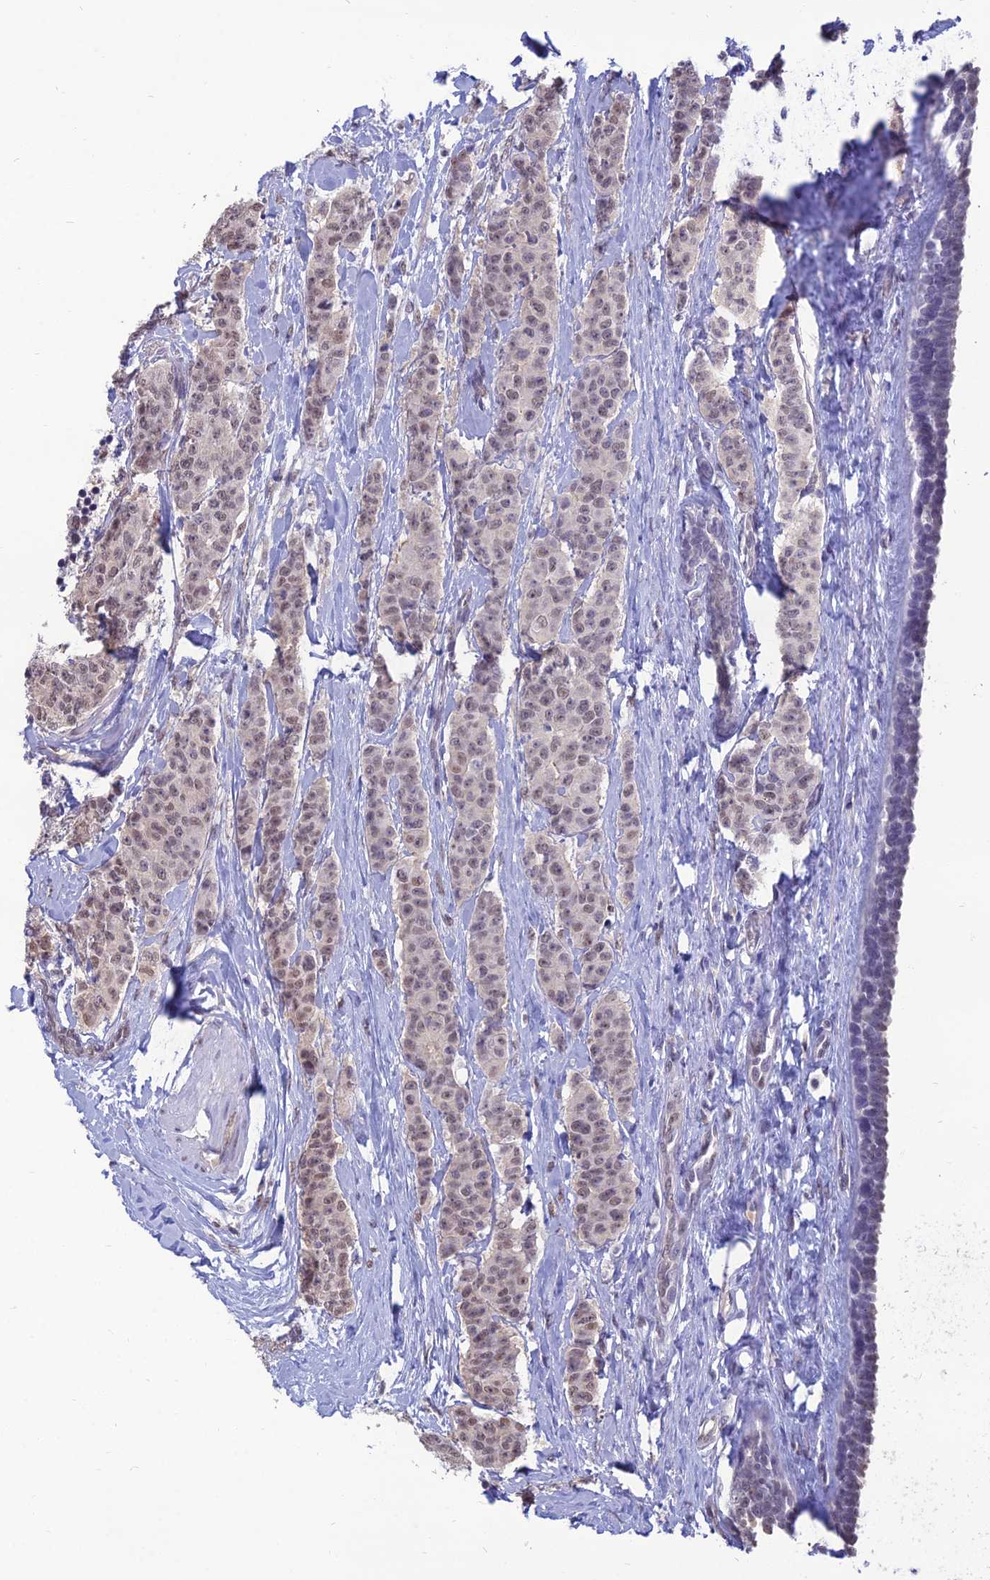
{"staining": {"intensity": "weak", "quantity": ">75%", "location": "nuclear"}, "tissue": "breast cancer", "cell_type": "Tumor cells", "image_type": "cancer", "snomed": [{"axis": "morphology", "description": "Duct carcinoma"}, {"axis": "topography", "description": "Breast"}], "caption": "IHC (DAB) staining of breast cancer displays weak nuclear protein staining in about >75% of tumor cells. (brown staining indicates protein expression, while blue staining denotes nuclei).", "gene": "SRSF7", "patient": {"sex": "female", "age": 40}}